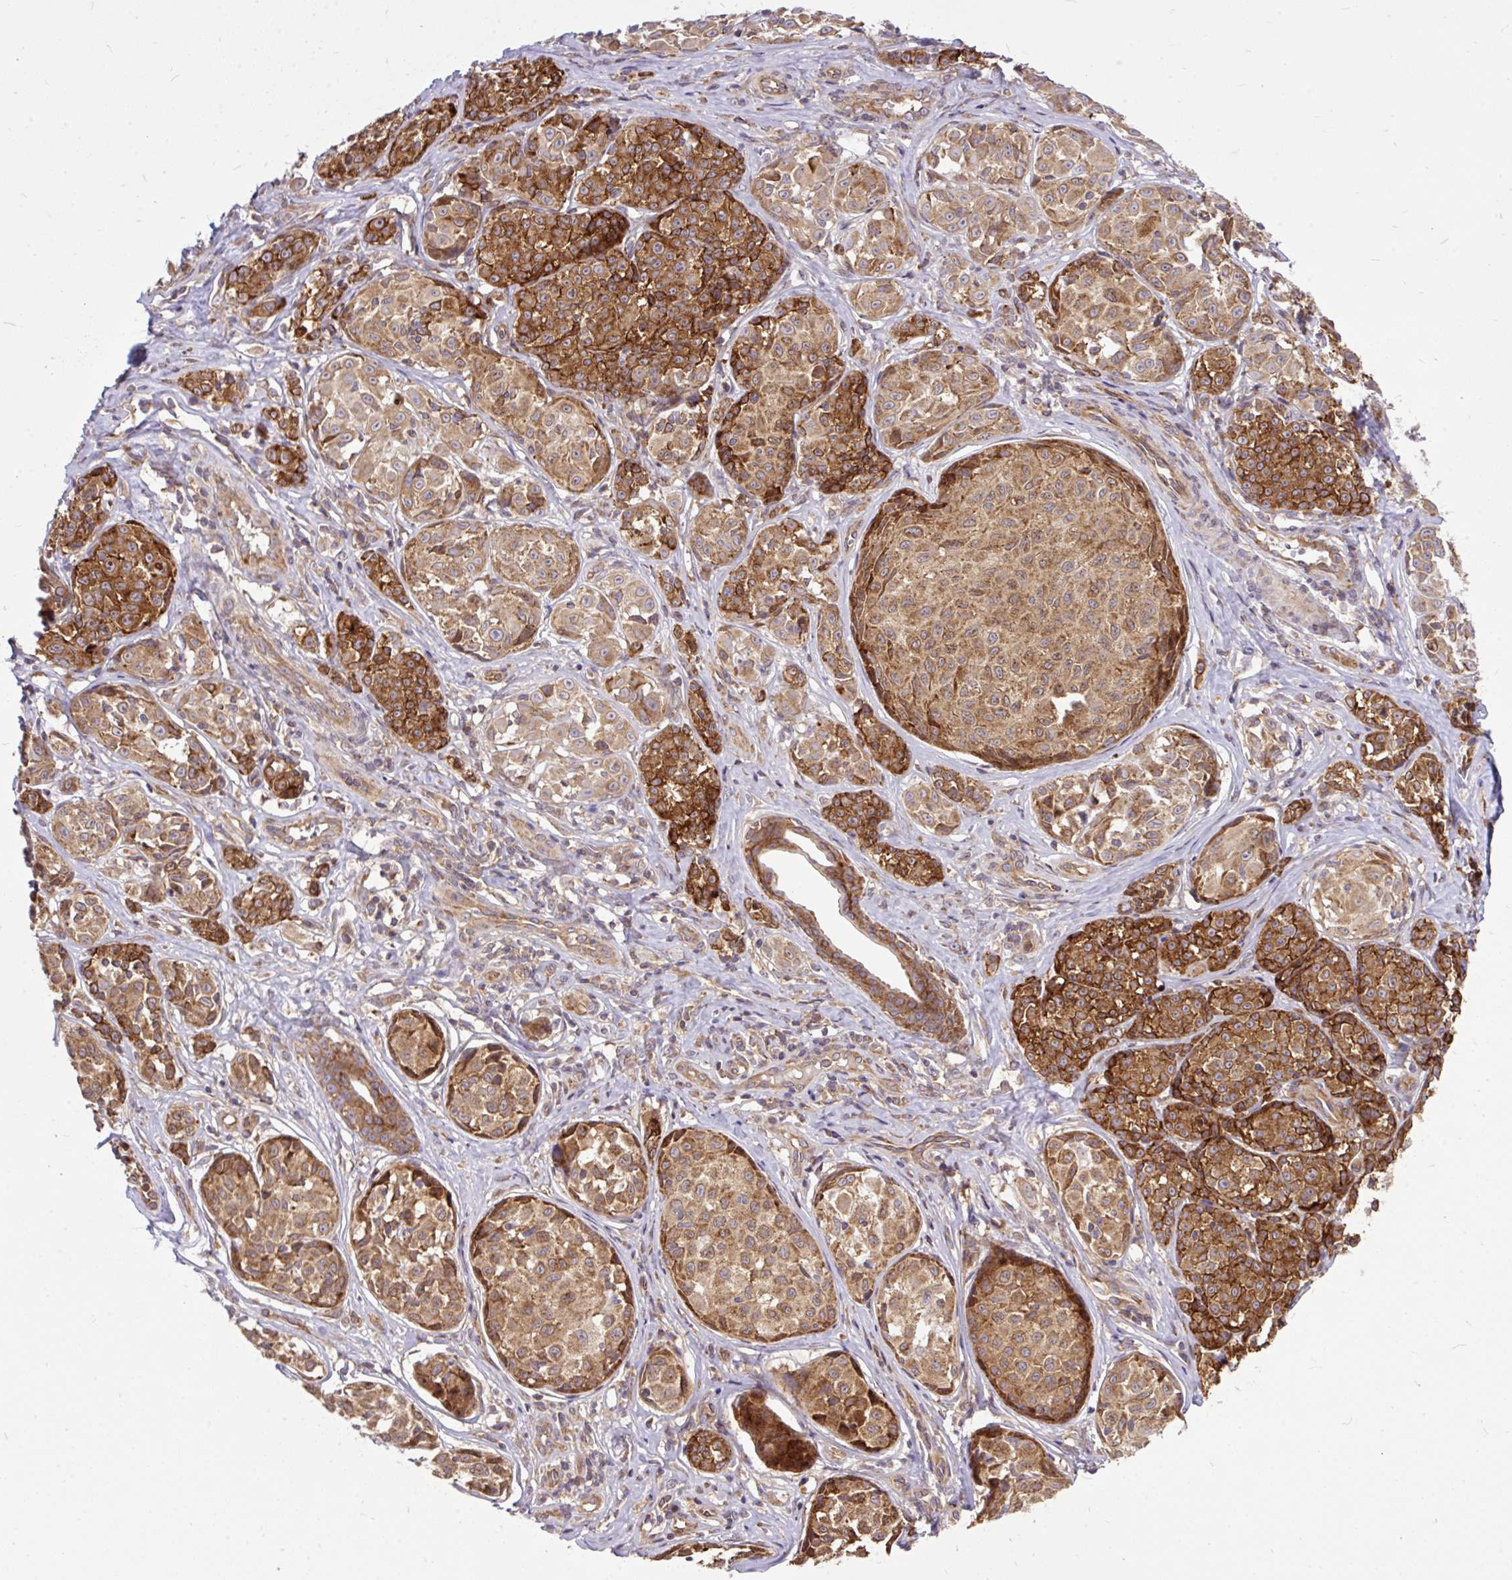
{"staining": {"intensity": "strong", "quantity": ">75%", "location": "cytoplasmic/membranous"}, "tissue": "melanoma", "cell_type": "Tumor cells", "image_type": "cancer", "snomed": [{"axis": "morphology", "description": "Malignant melanoma, NOS"}, {"axis": "topography", "description": "Skin"}], "caption": "Approximately >75% of tumor cells in human melanoma demonstrate strong cytoplasmic/membranous protein expression as visualized by brown immunohistochemical staining.", "gene": "TRIM17", "patient": {"sex": "female", "age": 35}}